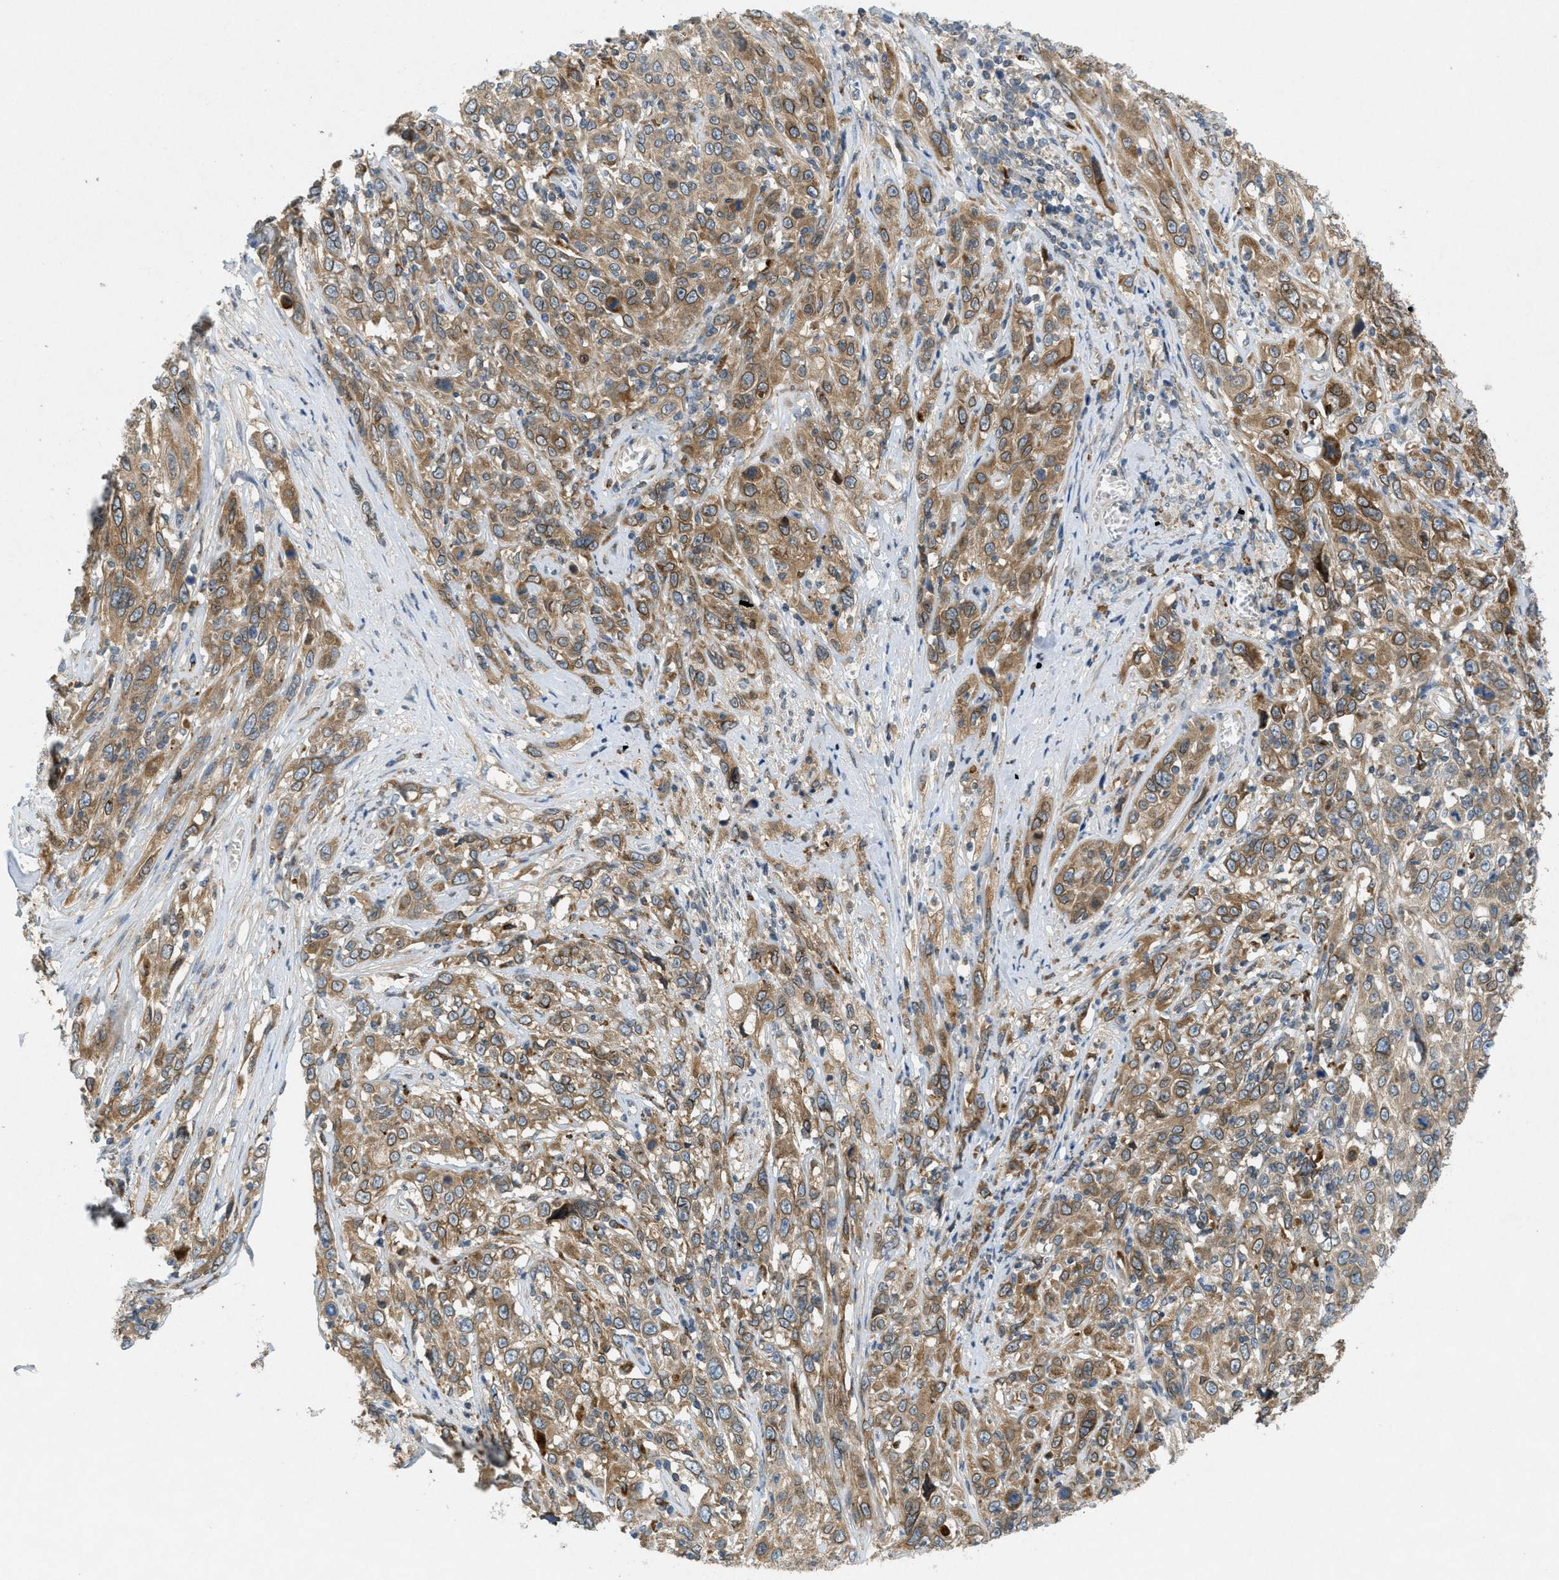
{"staining": {"intensity": "moderate", "quantity": ">75%", "location": "cytoplasmic/membranous"}, "tissue": "cervical cancer", "cell_type": "Tumor cells", "image_type": "cancer", "snomed": [{"axis": "morphology", "description": "Squamous cell carcinoma, NOS"}, {"axis": "topography", "description": "Cervix"}], "caption": "Immunohistochemical staining of human cervical cancer displays medium levels of moderate cytoplasmic/membranous positivity in about >75% of tumor cells.", "gene": "SIGMAR1", "patient": {"sex": "female", "age": 46}}